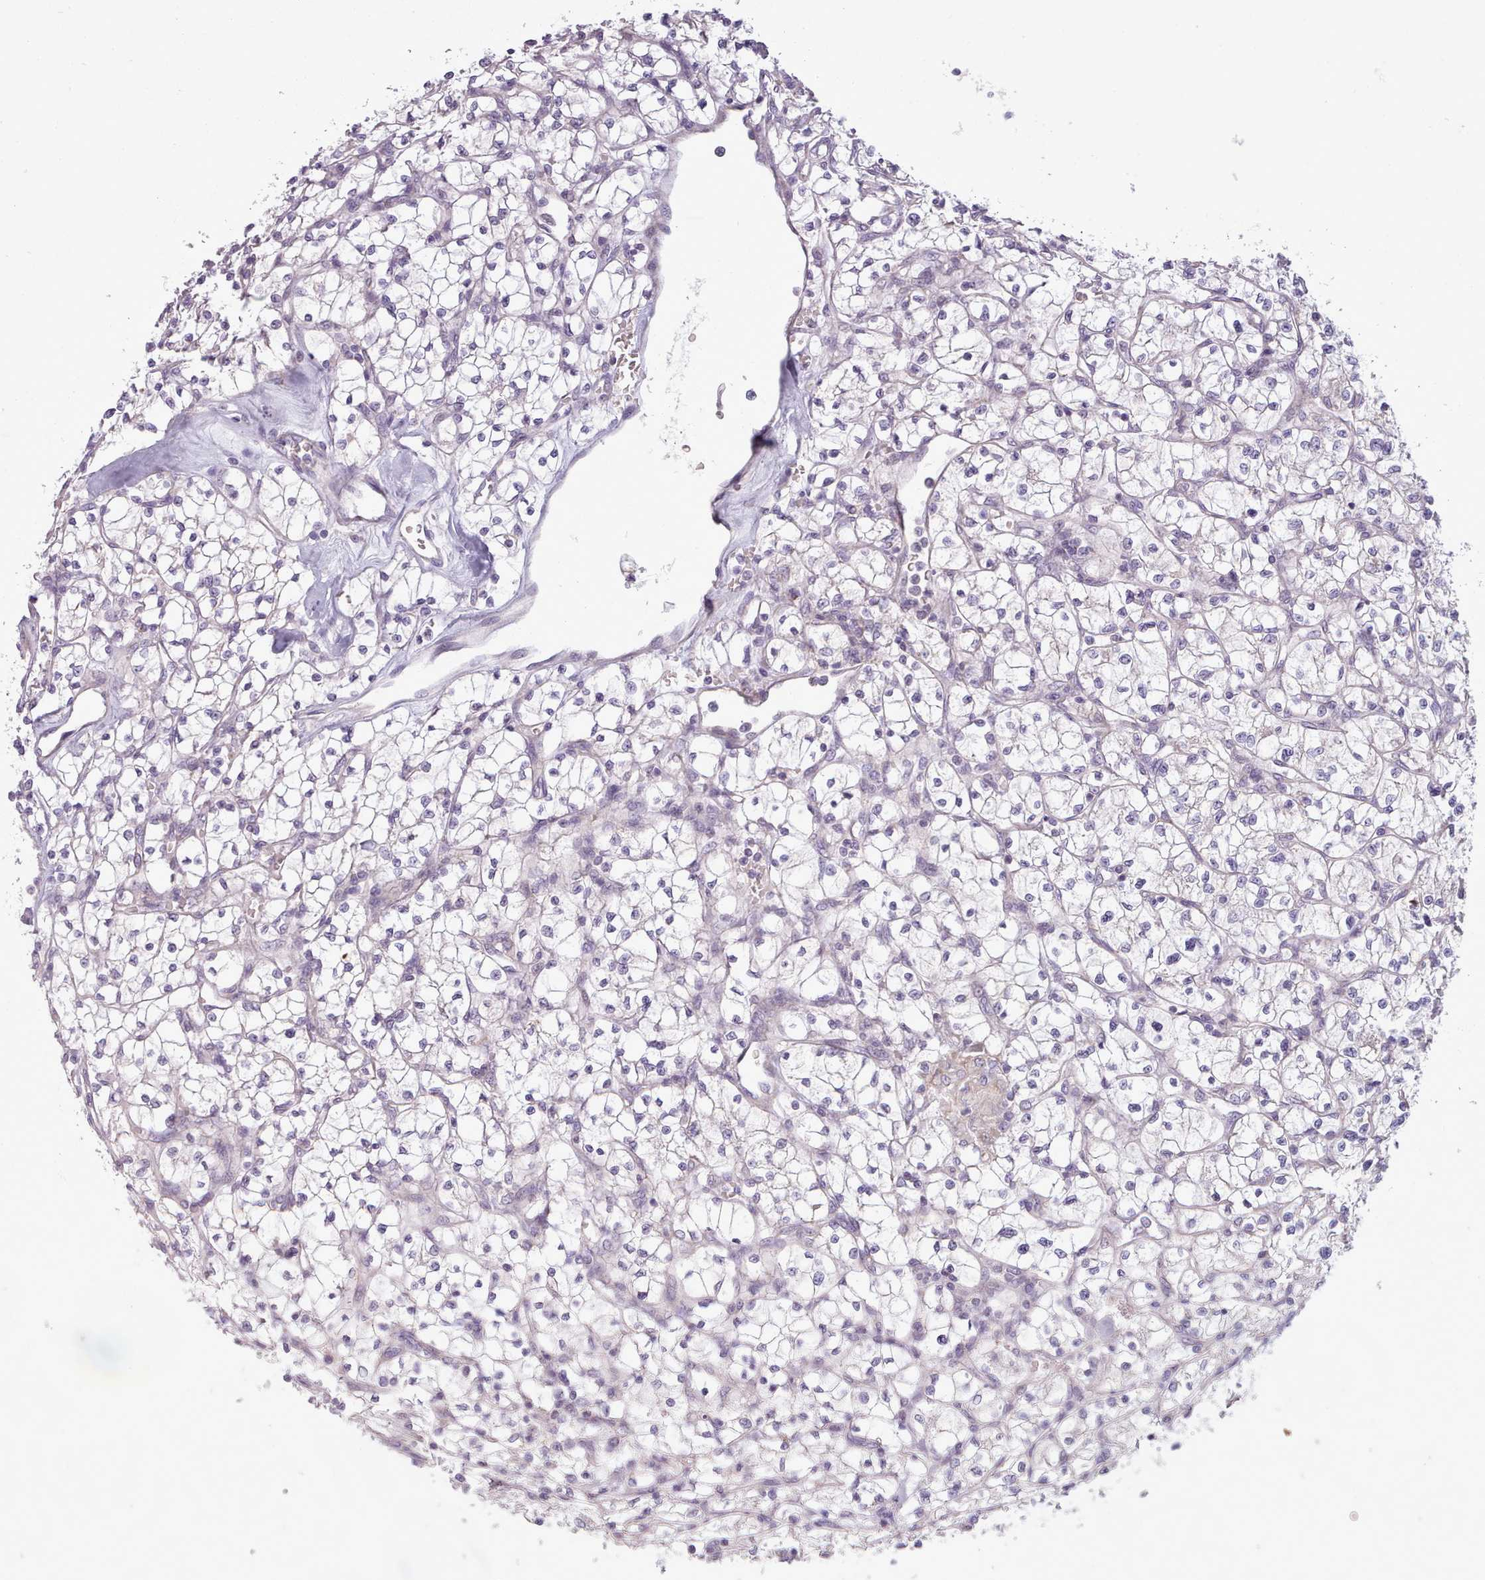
{"staining": {"intensity": "negative", "quantity": "none", "location": "none"}, "tissue": "renal cancer", "cell_type": "Tumor cells", "image_type": "cancer", "snomed": [{"axis": "morphology", "description": "Adenocarcinoma, NOS"}, {"axis": "topography", "description": "Kidney"}], "caption": "Immunohistochemistry (IHC) image of neoplastic tissue: adenocarcinoma (renal) stained with DAB (3,3'-diaminobenzidine) reveals no significant protein staining in tumor cells. (DAB IHC visualized using brightfield microscopy, high magnification).", "gene": "AVL9", "patient": {"sex": "female", "age": 64}}